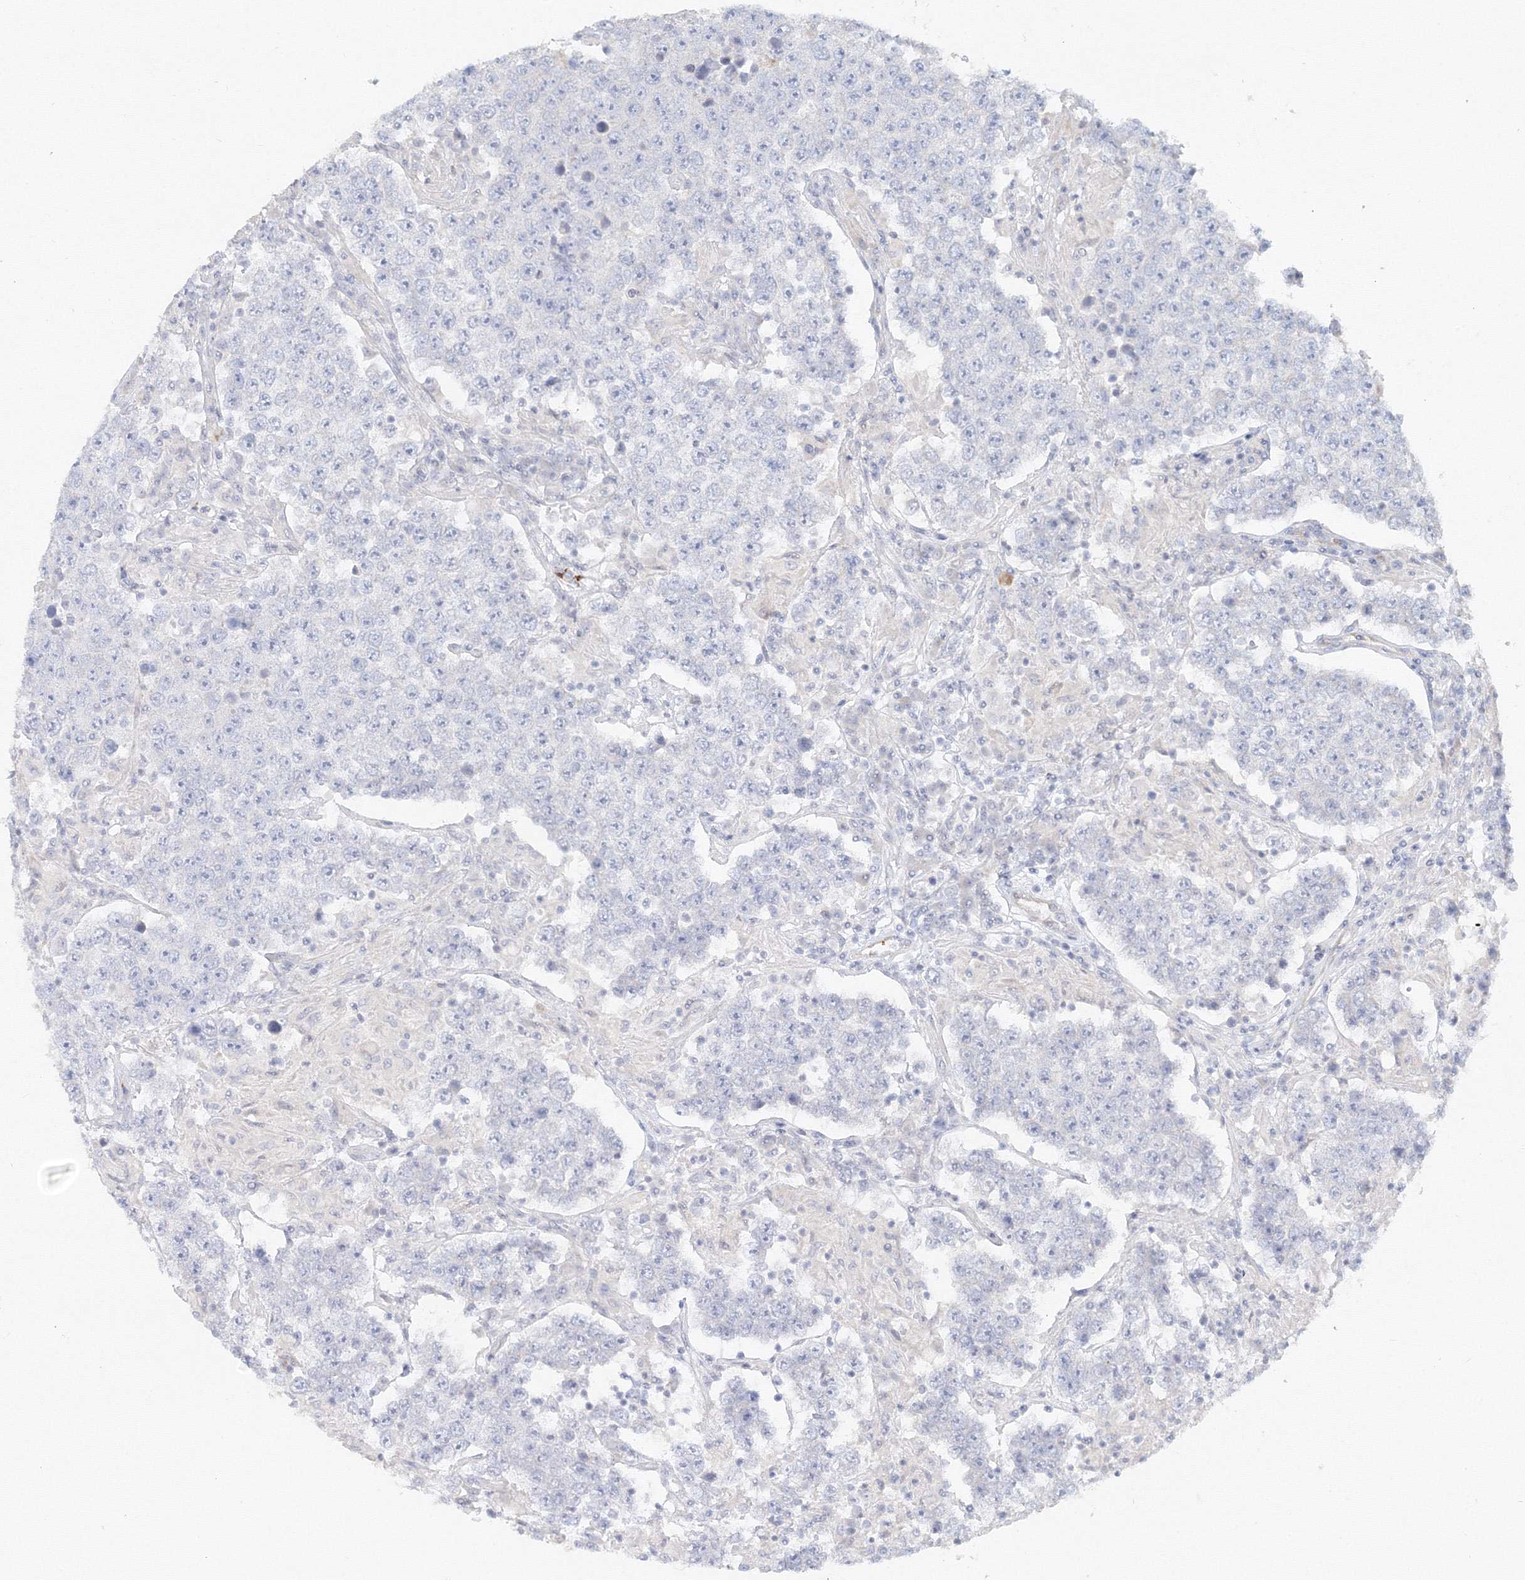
{"staining": {"intensity": "negative", "quantity": "none", "location": "none"}, "tissue": "testis cancer", "cell_type": "Tumor cells", "image_type": "cancer", "snomed": [{"axis": "morphology", "description": "Normal tissue, NOS"}, {"axis": "morphology", "description": "Urothelial carcinoma, High grade"}, {"axis": "morphology", "description": "Seminoma, NOS"}, {"axis": "morphology", "description": "Carcinoma, Embryonal, NOS"}, {"axis": "topography", "description": "Urinary bladder"}, {"axis": "topography", "description": "Testis"}], "caption": "This is an immunohistochemistry photomicrograph of human testis cancer. There is no expression in tumor cells.", "gene": "MMRN1", "patient": {"sex": "male", "age": 41}}